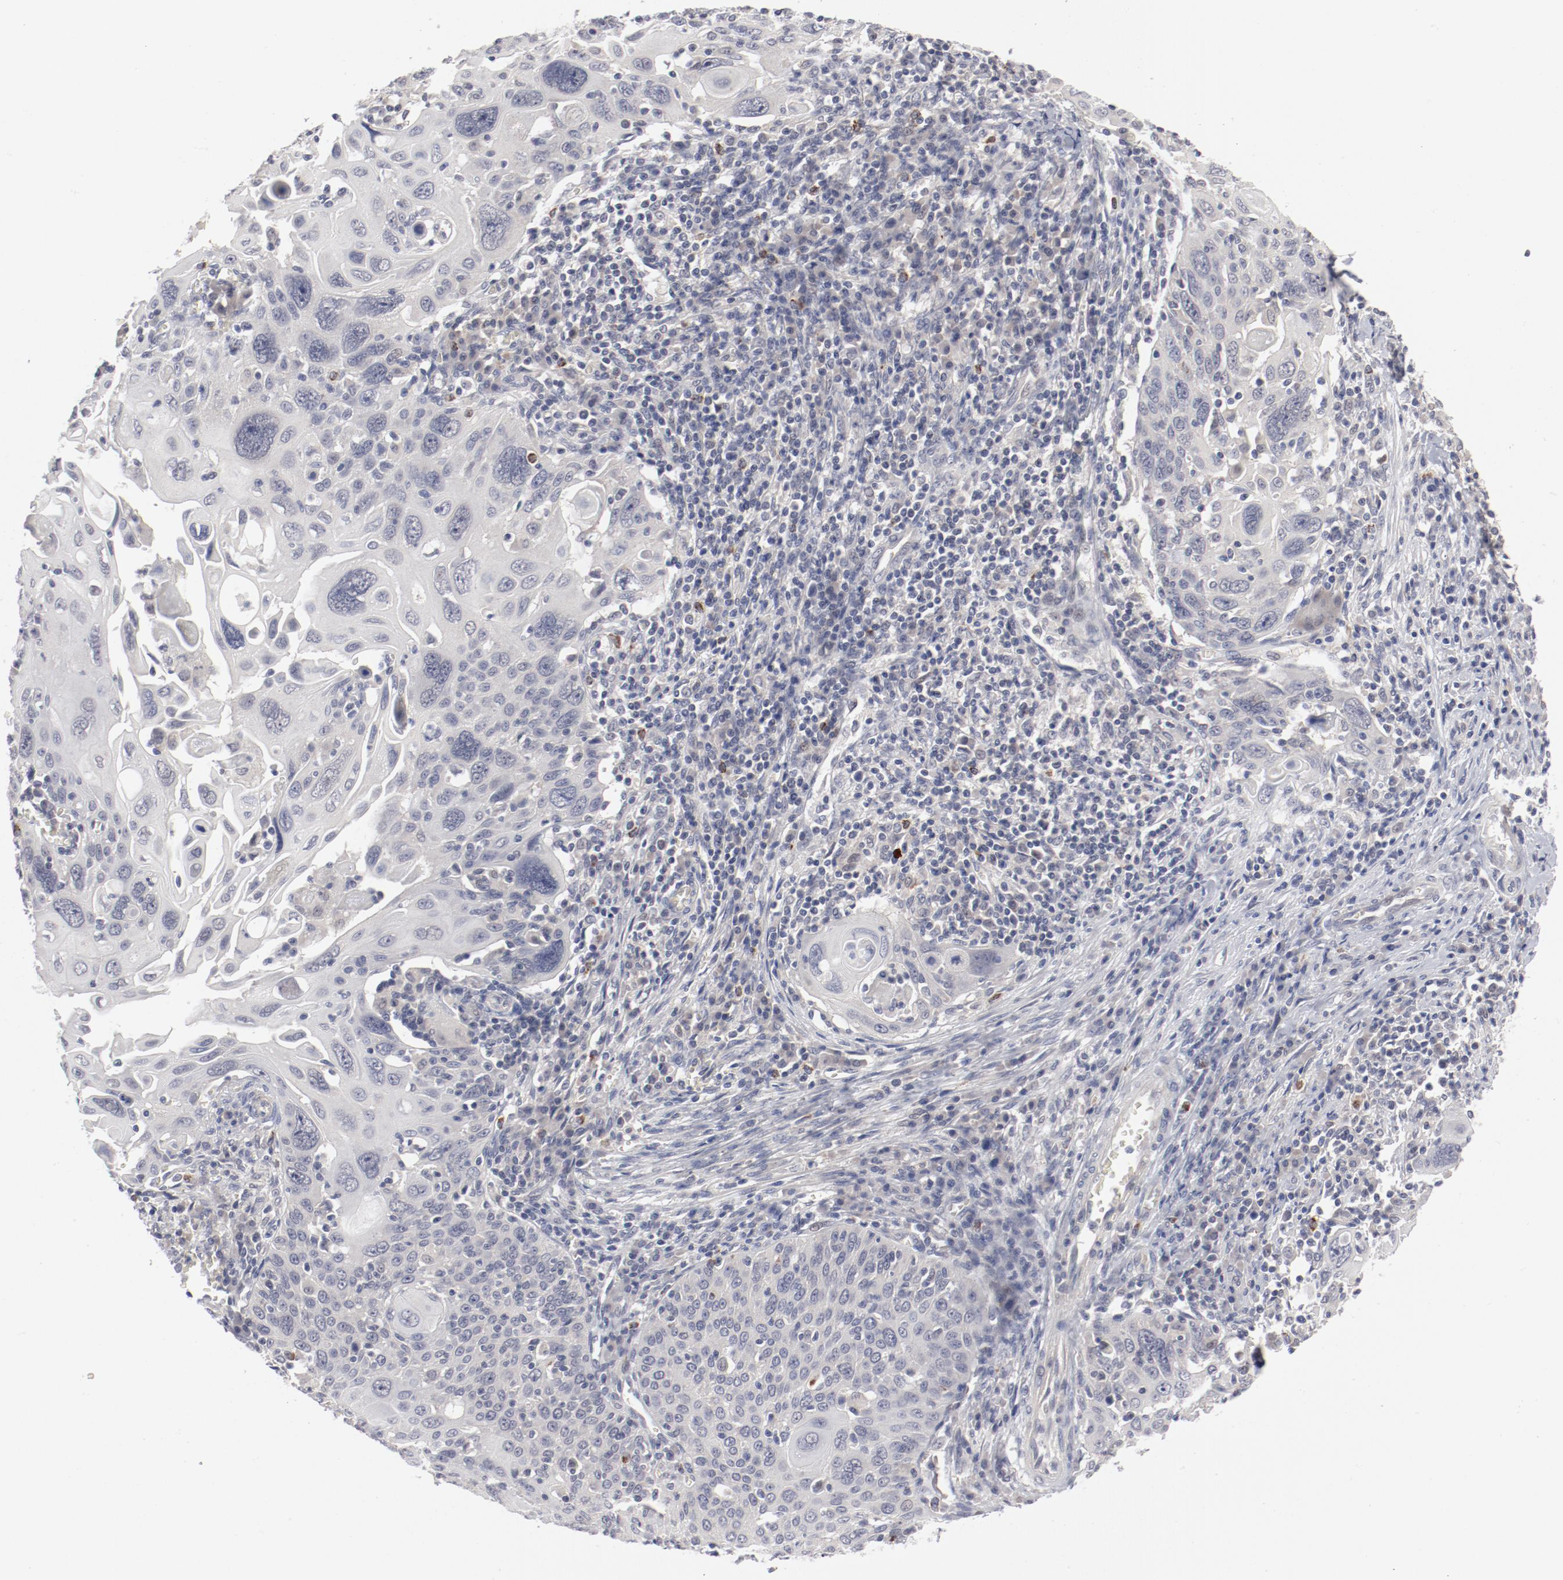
{"staining": {"intensity": "negative", "quantity": "none", "location": "none"}, "tissue": "cervical cancer", "cell_type": "Tumor cells", "image_type": "cancer", "snomed": [{"axis": "morphology", "description": "Squamous cell carcinoma, NOS"}, {"axis": "topography", "description": "Cervix"}], "caption": "A high-resolution histopathology image shows immunohistochemistry staining of cervical cancer (squamous cell carcinoma), which demonstrates no significant positivity in tumor cells.", "gene": "SH3BGR", "patient": {"sex": "female", "age": 54}}